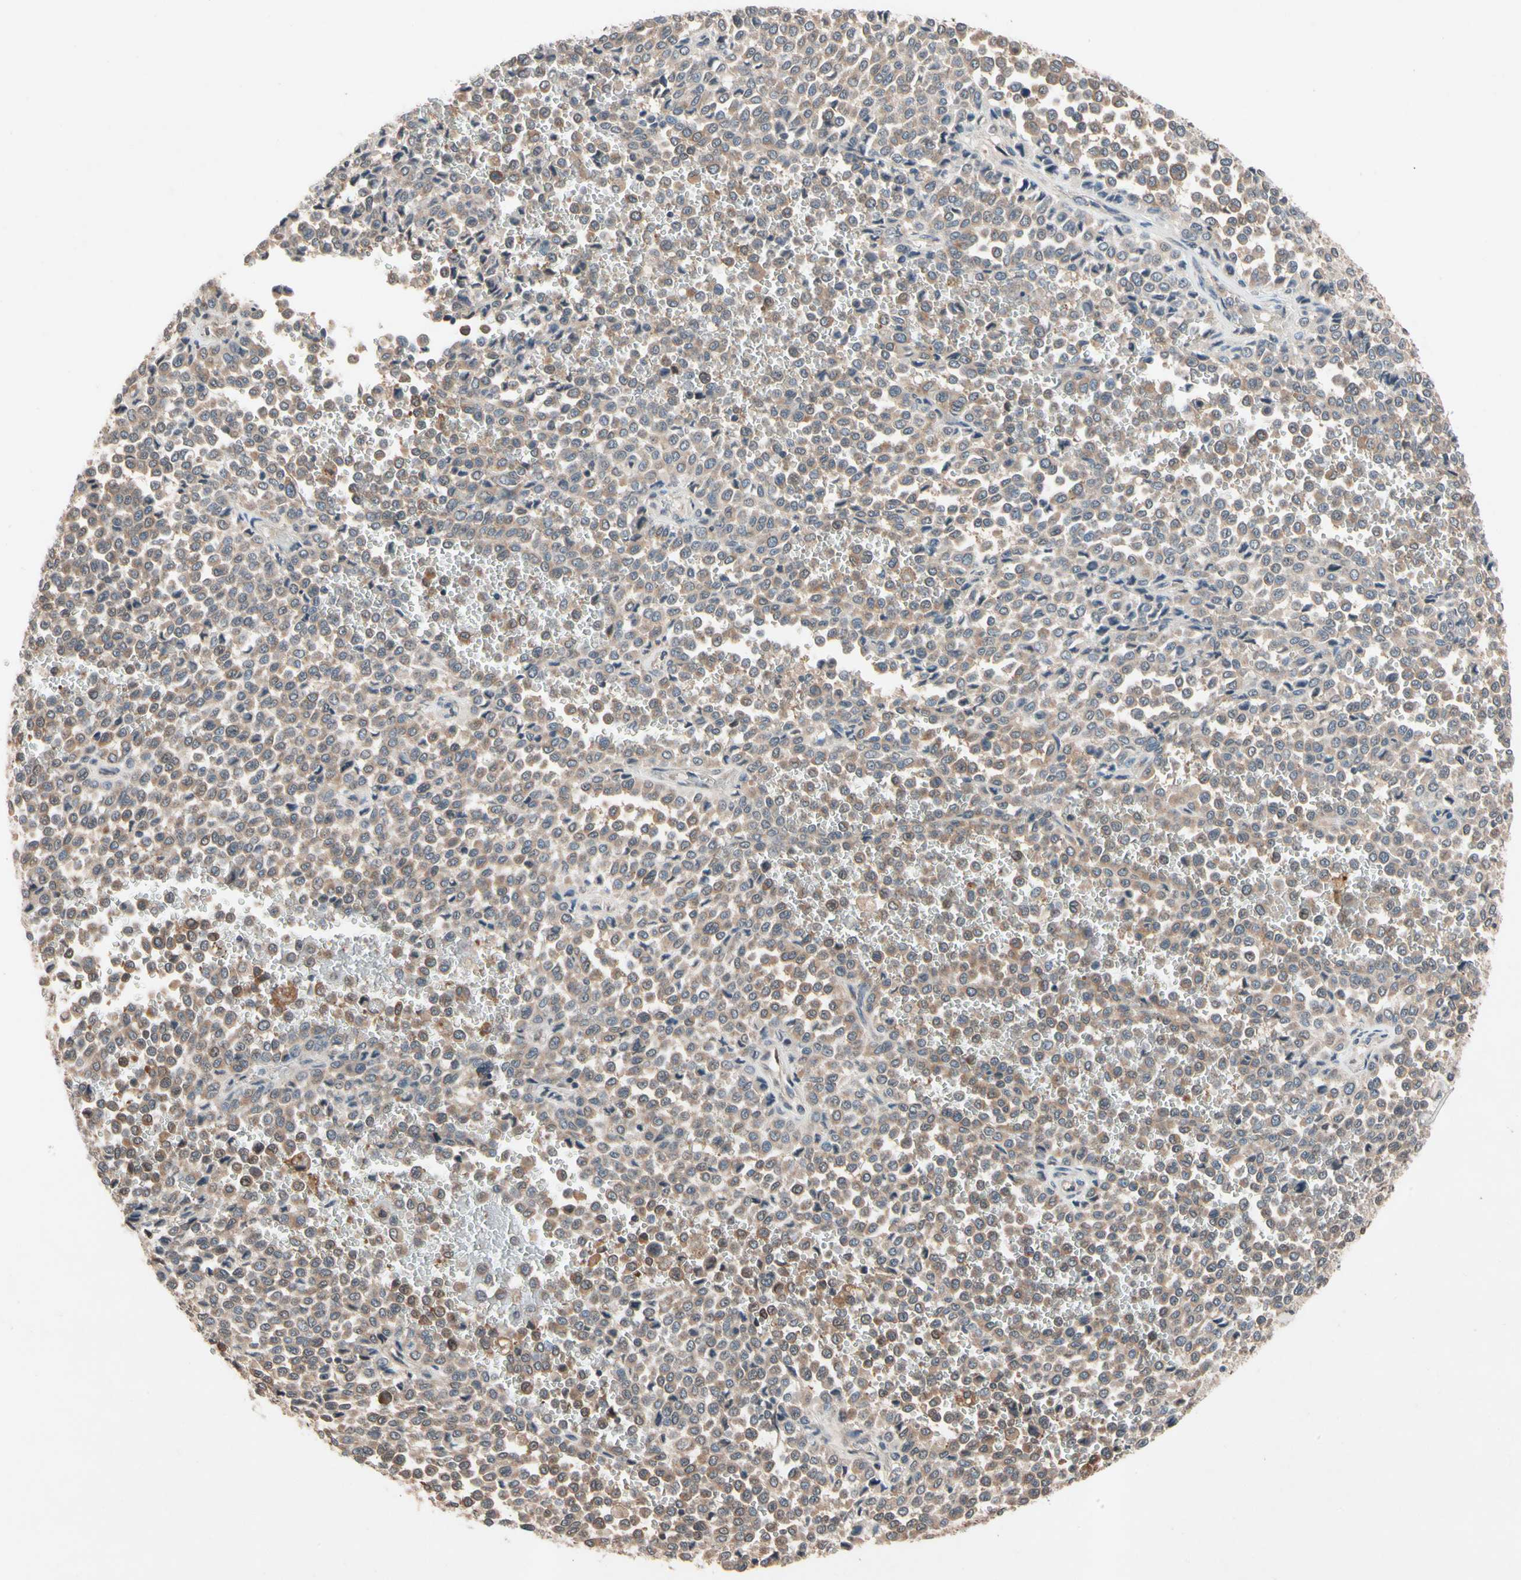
{"staining": {"intensity": "moderate", "quantity": ">75%", "location": "cytoplasmic/membranous"}, "tissue": "melanoma", "cell_type": "Tumor cells", "image_type": "cancer", "snomed": [{"axis": "morphology", "description": "Malignant melanoma, Metastatic site"}, {"axis": "topography", "description": "Pancreas"}], "caption": "Melanoma stained for a protein shows moderate cytoplasmic/membranous positivity in tumor cells.", "gene": "PRDX4", "patient": {"sex": "female", "age": 30}}